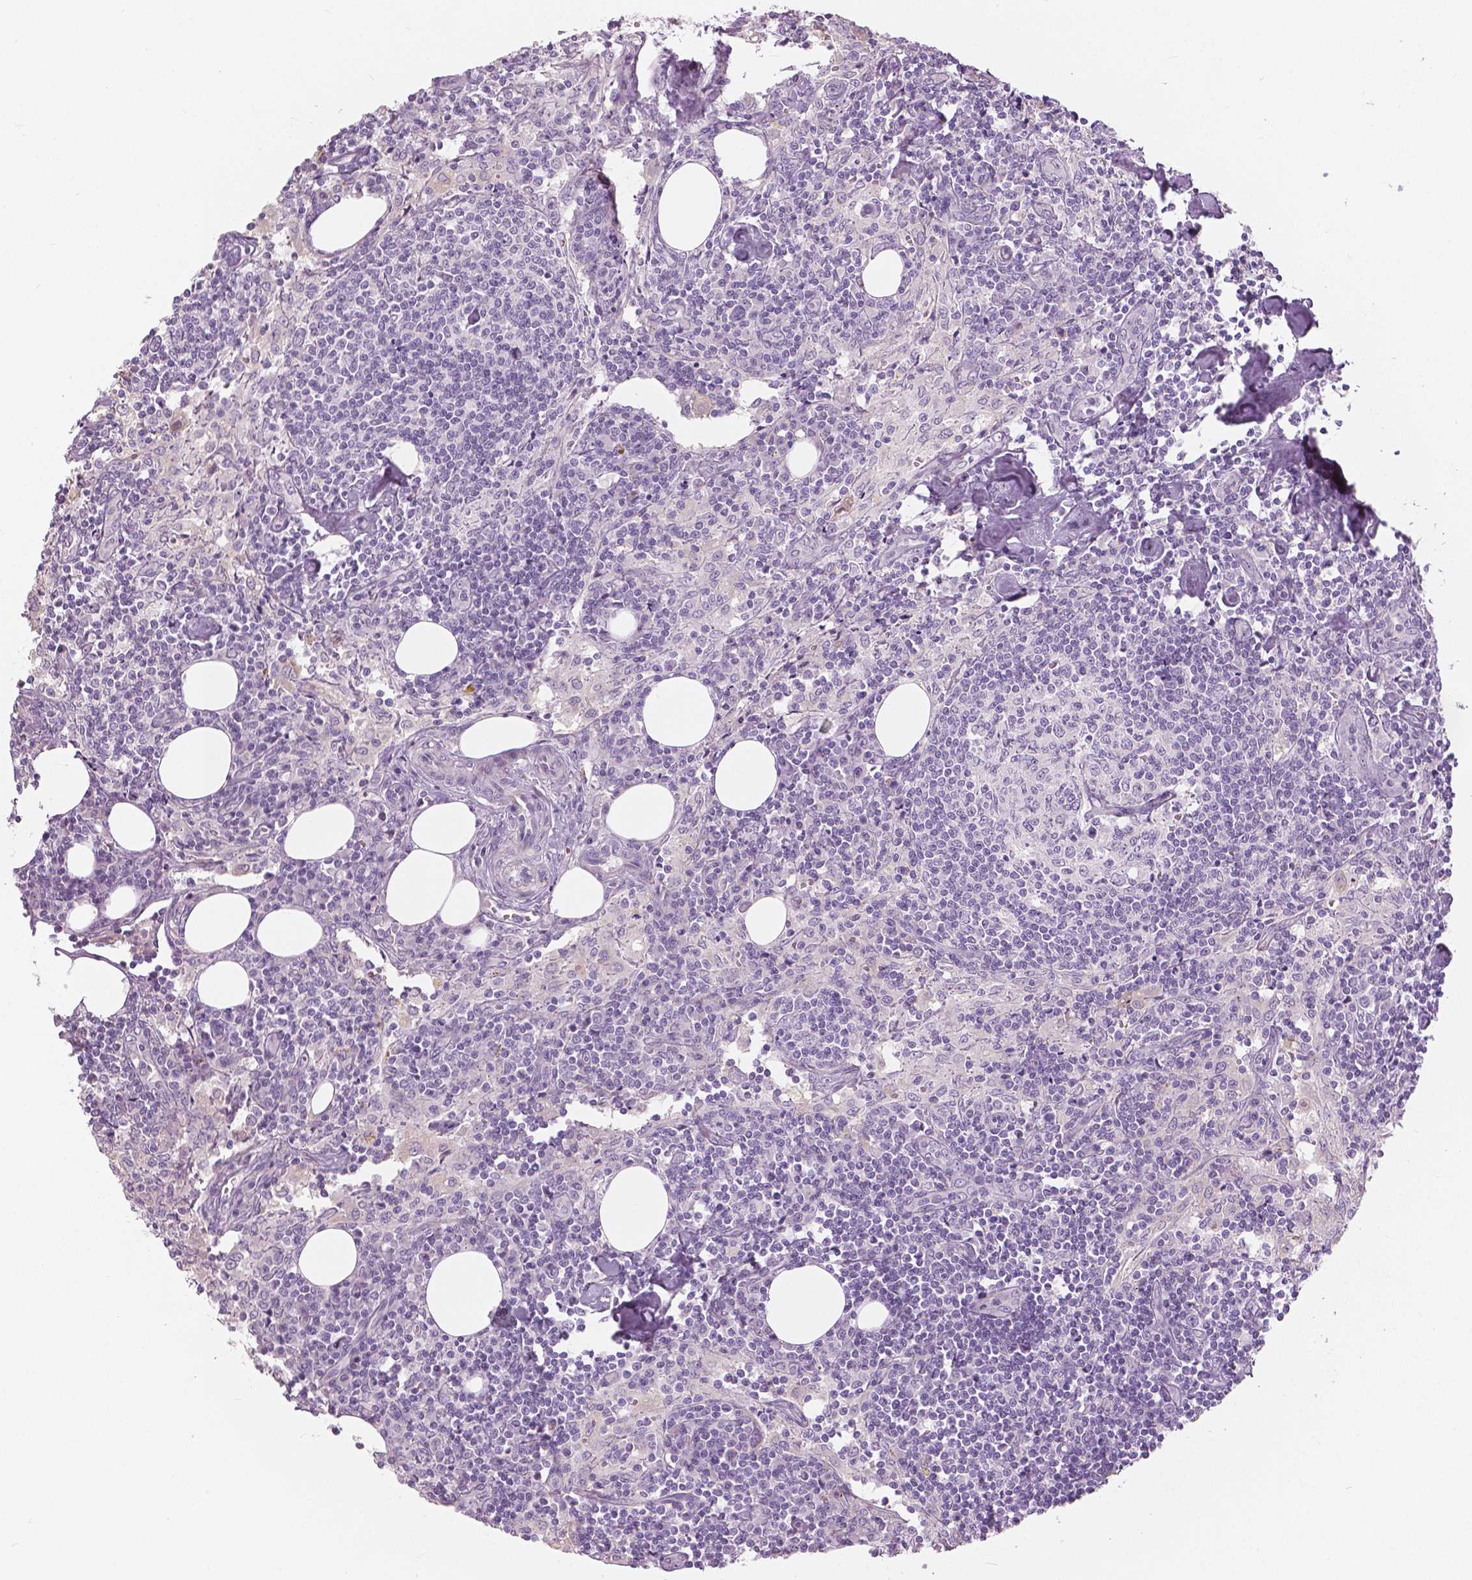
{"staining": {"intensity": "negative", "quantity": "none", "location": "none"}, "tissue": "lymph node", "cell_type": "Germinal center cells", "image_type": "normal", "snomed": [{"axis": "morphology", "description": "Normal tissue, NOS"}, {"axis": "topography", "description": "Lymph node"}], "caption": "A high-resolution micrograph shows immunohistochemistry staining of benign lymph node, which shows no significant expression in germinal center cells.", "gene": "SLC24A1", "patient": {"sex": "male", "age": 55}}